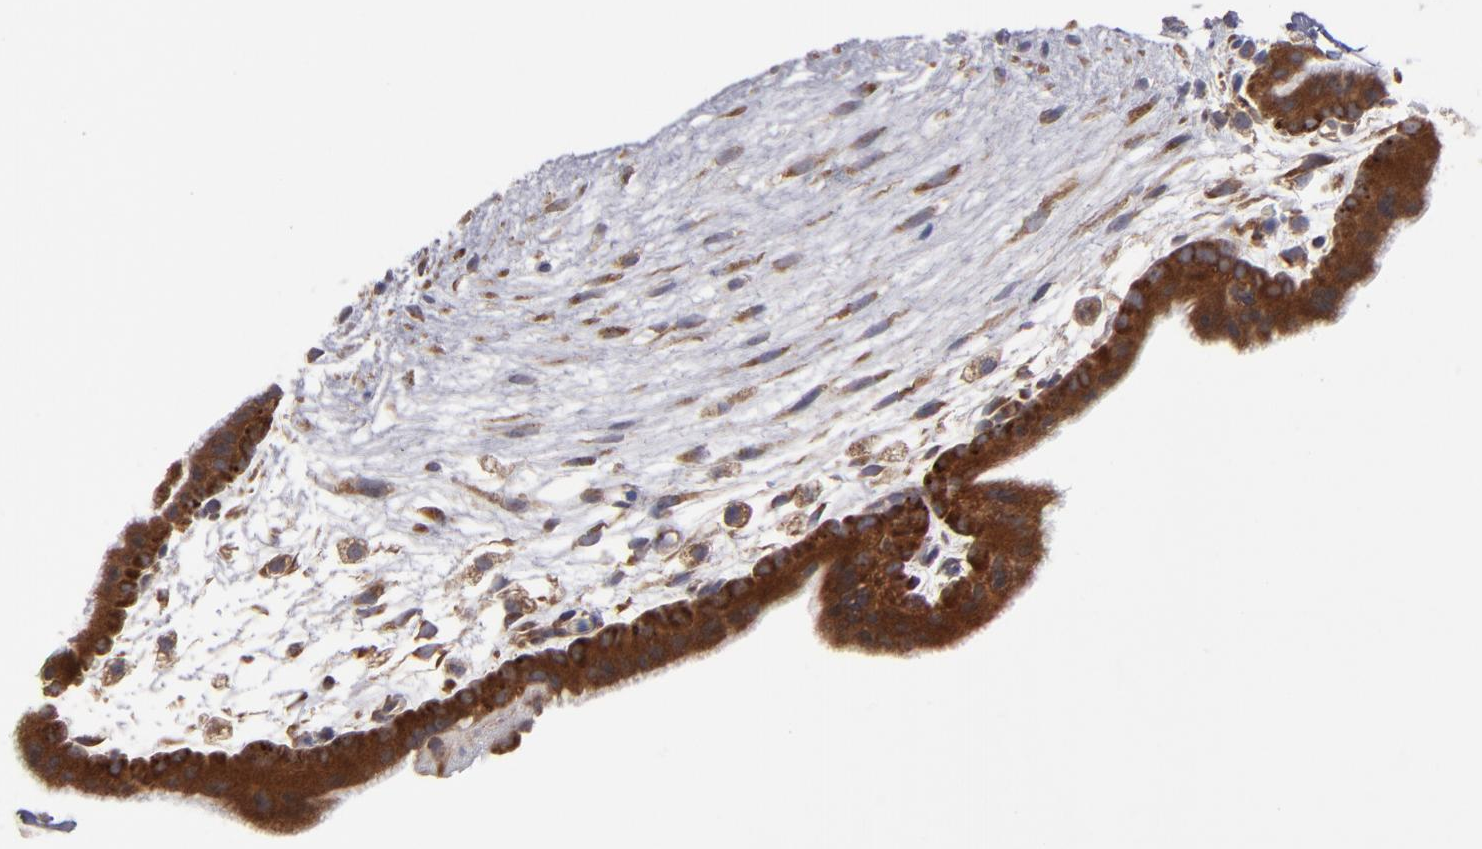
{"staining": {"intensity": "strong", "quantity": ">75%", "location": "cytoplasmic/membranous"}, "tissue": "placenta", "cell_type": "Trophoblastic cells", "image_type": "normal", "snomed": [{"axis": "morphology", "description": "Normal tissue, NOS"}, {"axis": "topography", "description": "Placenta"}], "caption": "Immunohistochemical staining of unremarkable placenta exhibits high levels of strong cytoplasmic/membranous staining in about >75% of trophoblastic cells. The staining was performed using DAB, with brown indicating positive protein expression. Nuclei are stained blue with hematoxylin.", "gene": "SND1", "patient": {"sex": "female", "age": 35}}